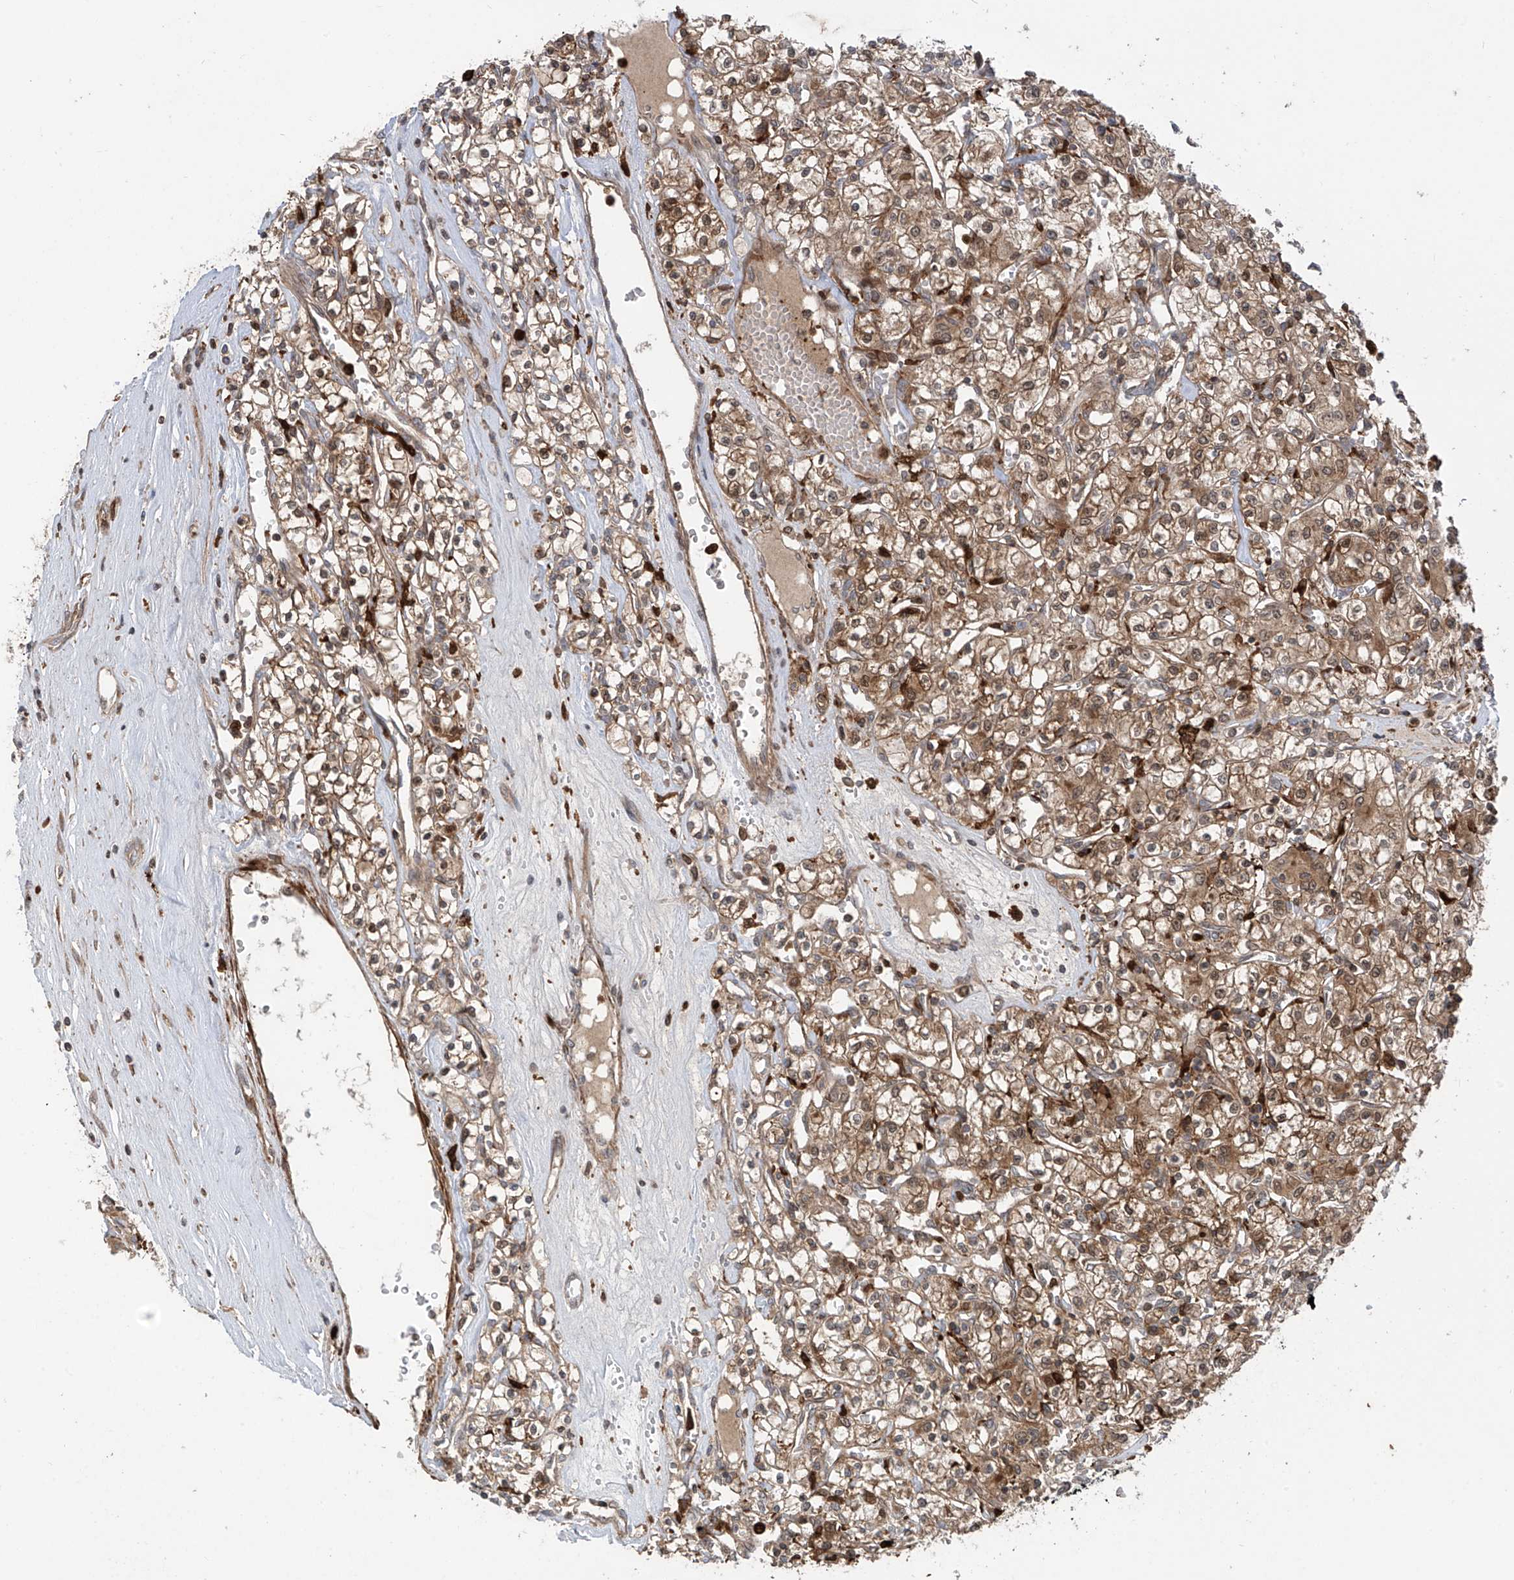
{"staining": {"intensity": "moderate", "quantity": ">75%", "location": "cytoplasmic/membranous"}, "tissue": "renal cancer", "cell_type": "Tumor cells", "image_type": "cancer", "snomed": [{"axis": "morphology", "description": "Adenocarcinoma, NOS"}, {"axis": "topography", "description": "Kidney"}], "caption": "Renal adenocarcinoma stained with a brown dye displays moderate cytoplasmic/membranous positive staining in about >75% of tumor cells.", "gene": "ATAD2B", "patient": {"sex": "female", "age": 59}}